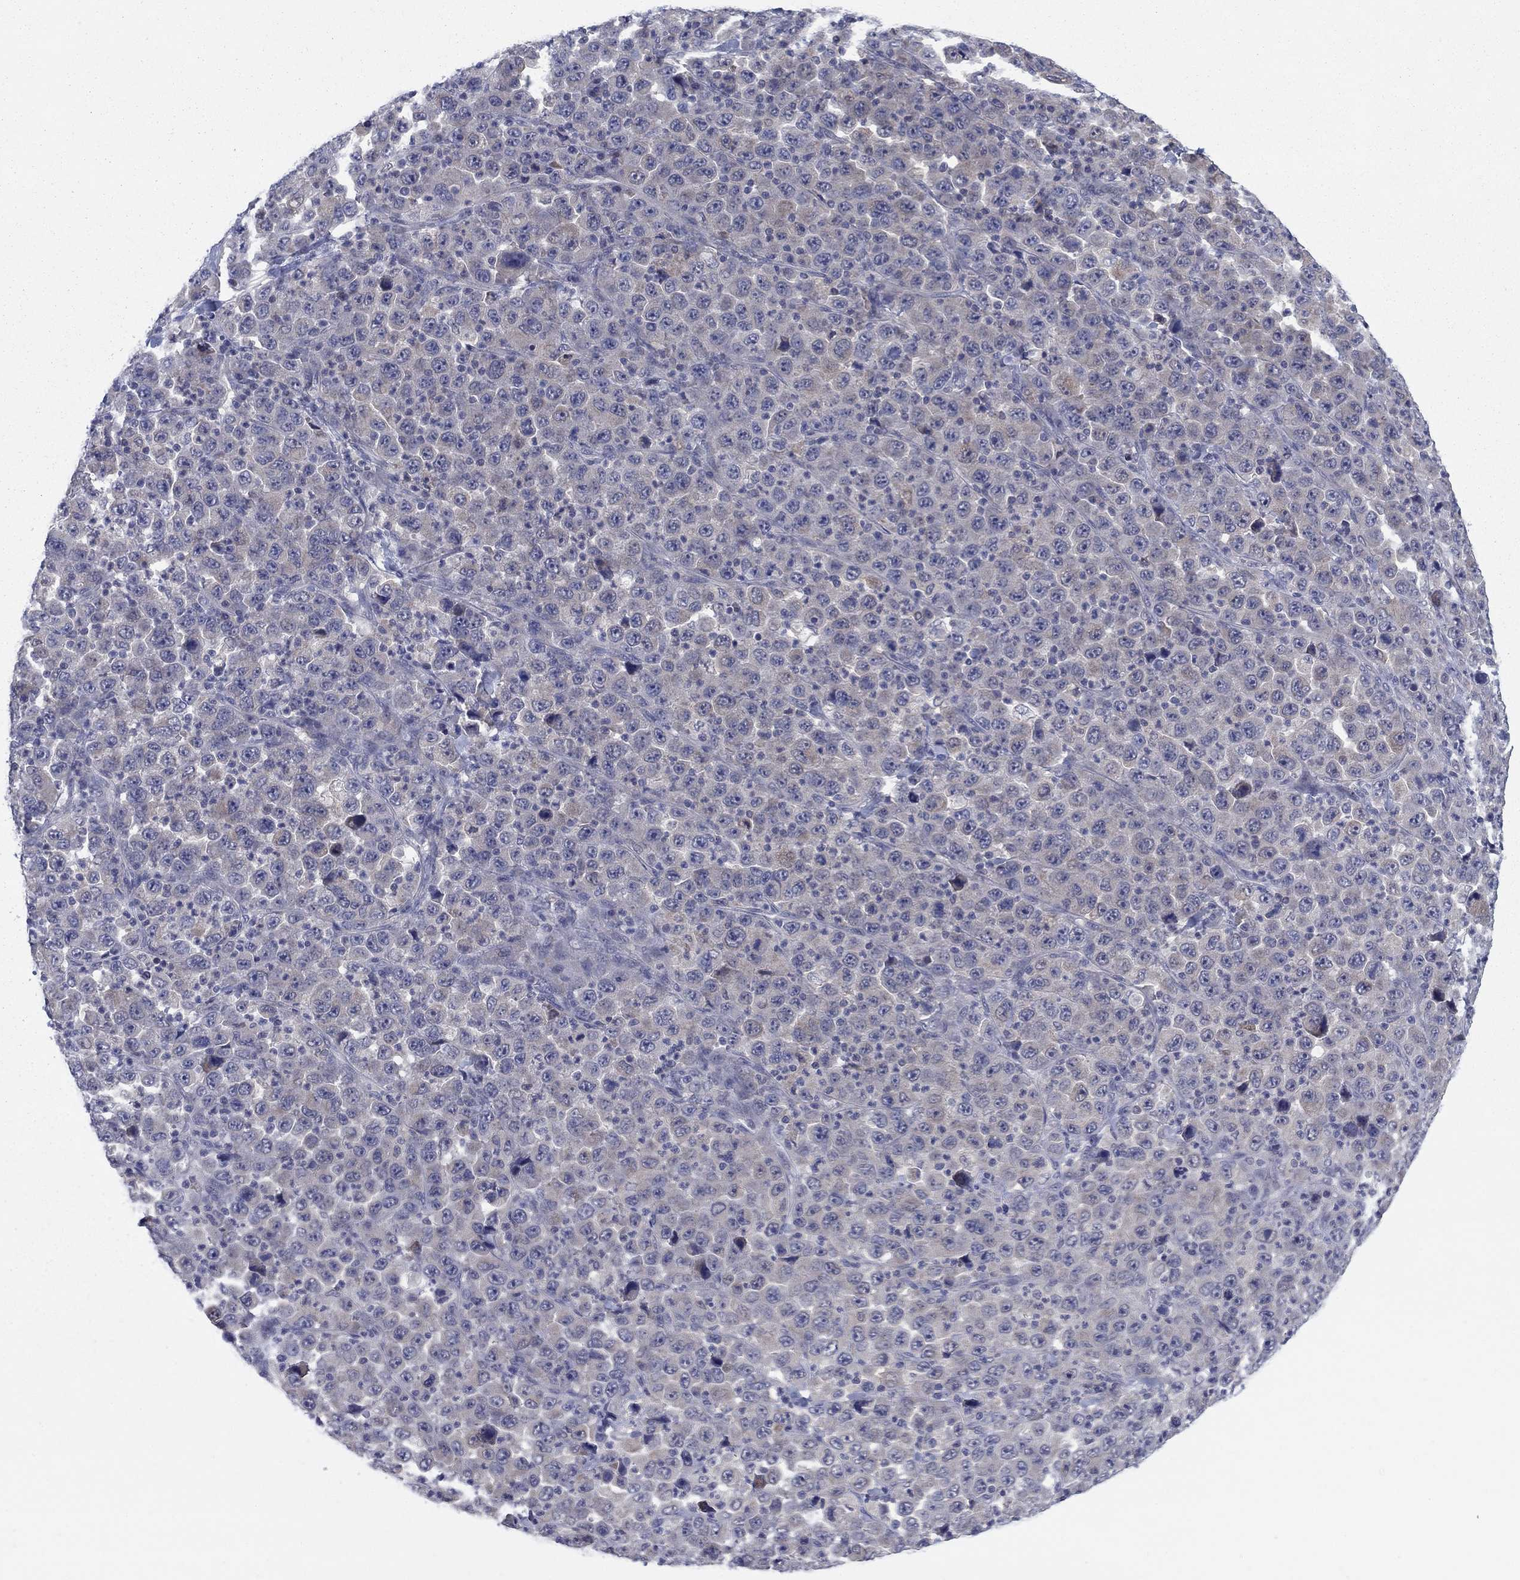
{"staining": {"intensity": "negative", "quantity": "none", "location": "none"}, "tissue": "stomach cancer", "cell_type": "Tumor cells", "image_type": "cancer", "snomed": [{"axis": "morphology", "description": "Normal tissue, NOS"}, {"axis": "morphology", "description": "Adenocarcinoma, NOS"}, {"axis": "topography", "description": "Stomach, upper"}, {"axis": "topography", "description": "Stomach"}], "caption": "Stomach cancer was stained to show a protein in brown. There is no significant staining in tumor cells.", "gene": "GRHPR", "patient": {"sex": "male", "age": 59}}